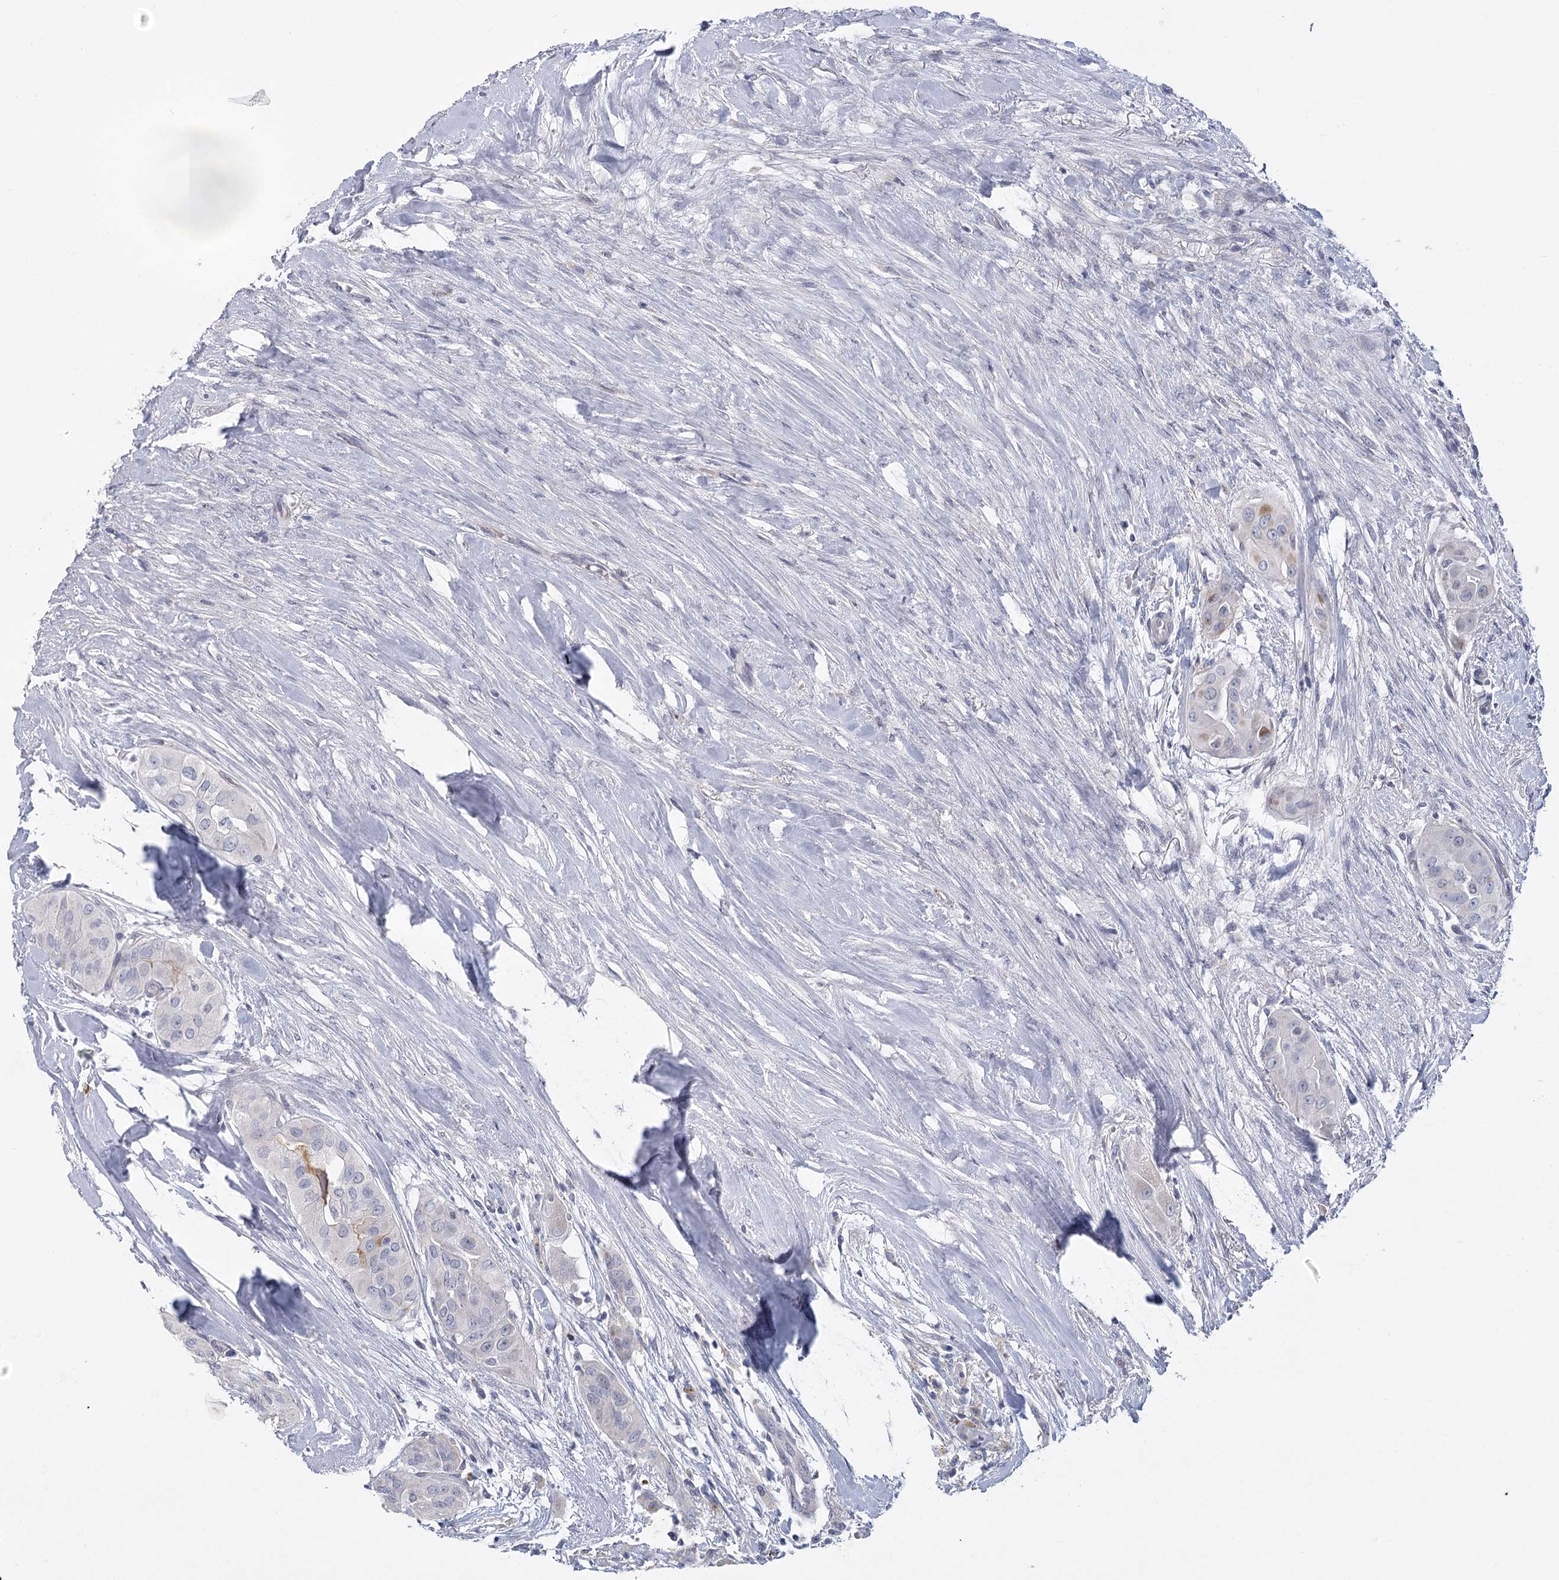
{"staining": {"intensity": "negative", "quantity": "none", "location": "none"}, "tissue": "thyroid cancer", "cell_type": "Tumor cells", "image_type": "cancer", "snomed": [{"axis": "morphology", "description": "Papillary adenocarcinoma, NOS"}, {"axis": "topography", "description": "Thyroid gland"}], "caption": "Tumor cells show no significant positivity in papillary adenocarcinoma (thyroid).", "gene": "FAM76B", "patient": {"sex": "female", "age": 59}}